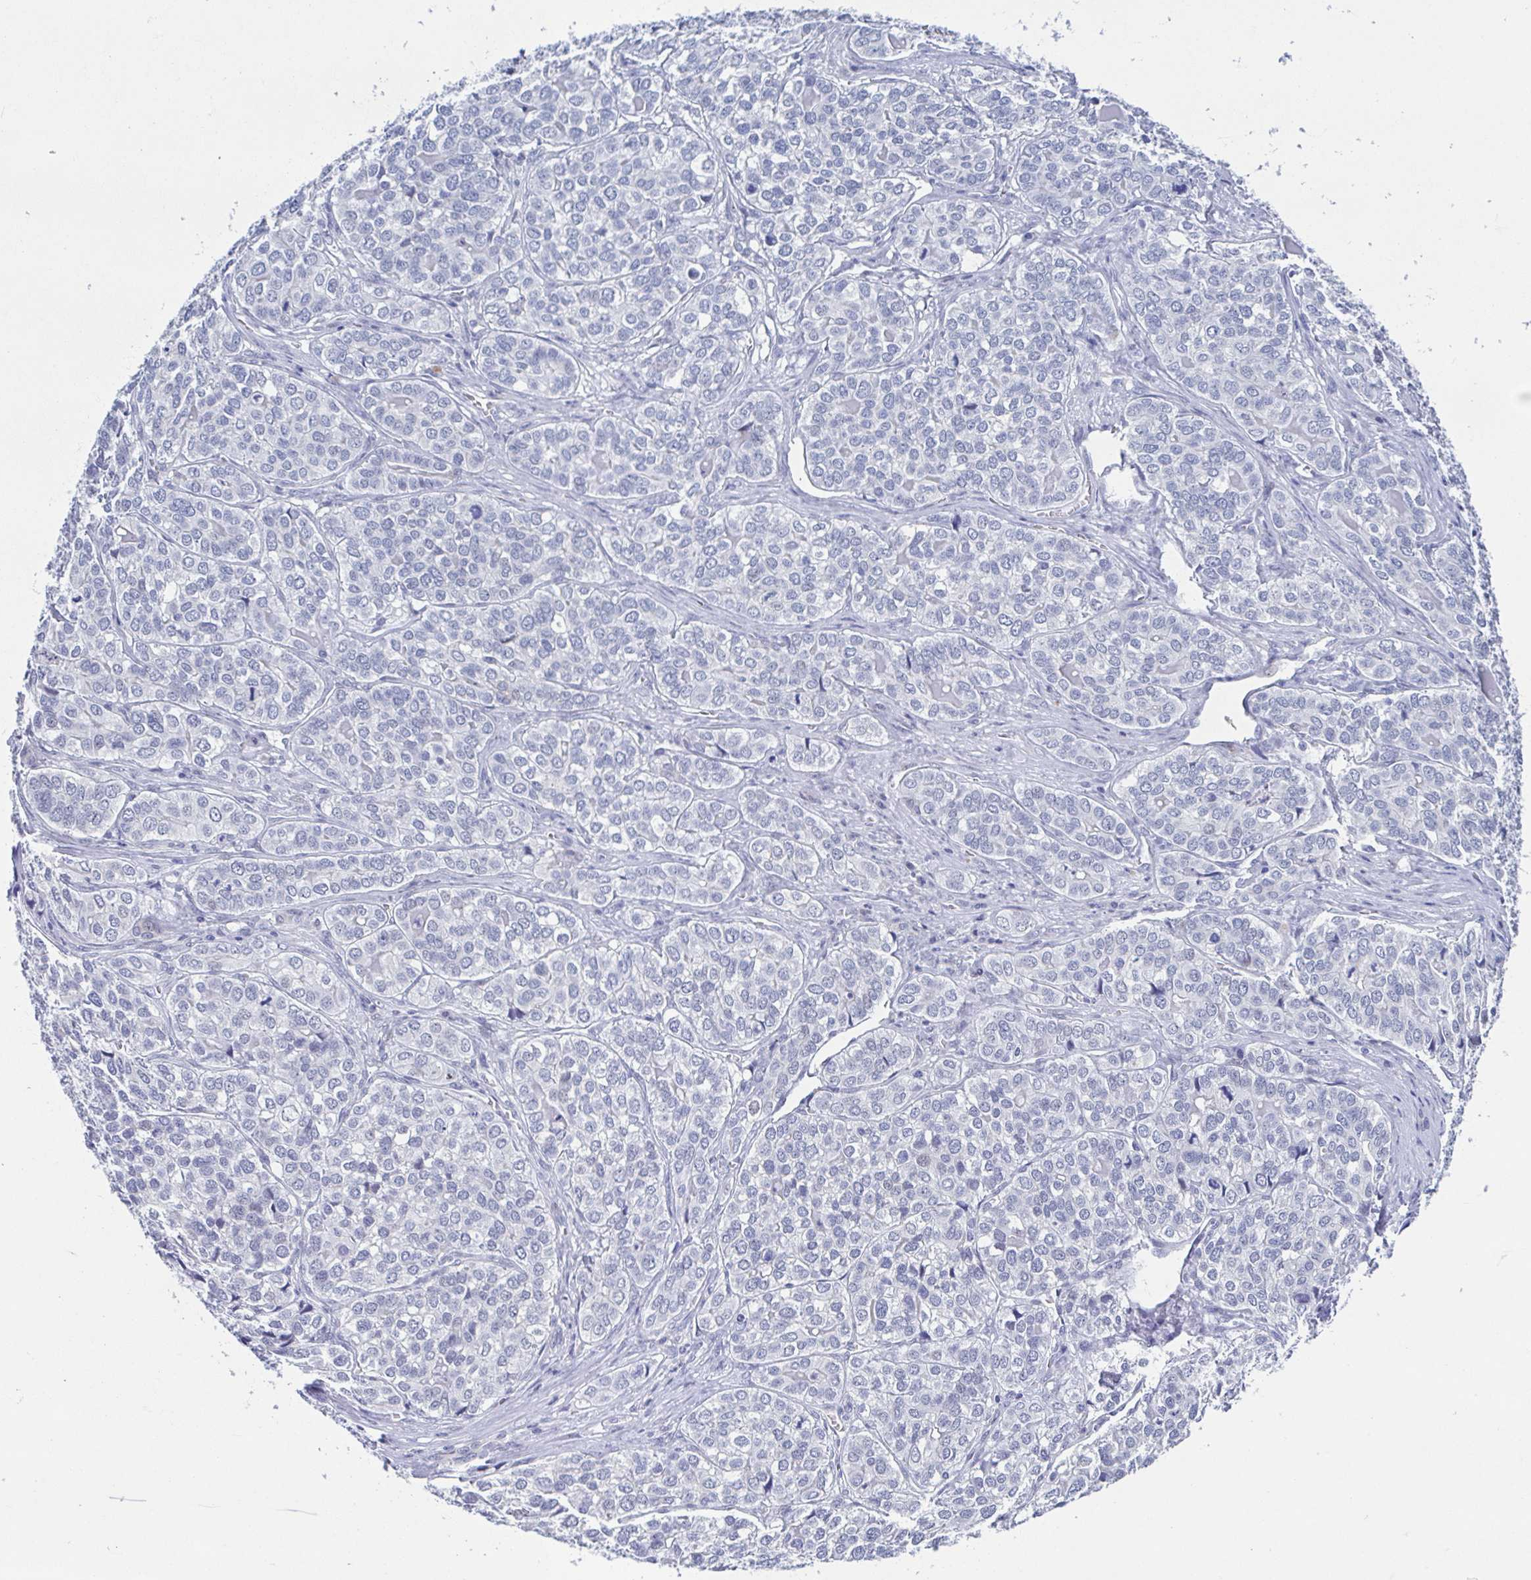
{"staining": {"intensity": "negative", "quantity": "none", "location": "none"}, "tissue": "liver cancer", "cell_type": "Tumor cells", "image_type": "cancer", "snomed": [{"axis": "morphology", "description": "Cholangiocarcinoma"}, {"axis": "topography", "description": "Liver"}], "caption": "This is a micrograph of IHC staining of cholangiocarcinoma (liver), which shows no staining in tumor cells.", "gene": "PERM1", "patient": {"sex": "male", "age": 56}}